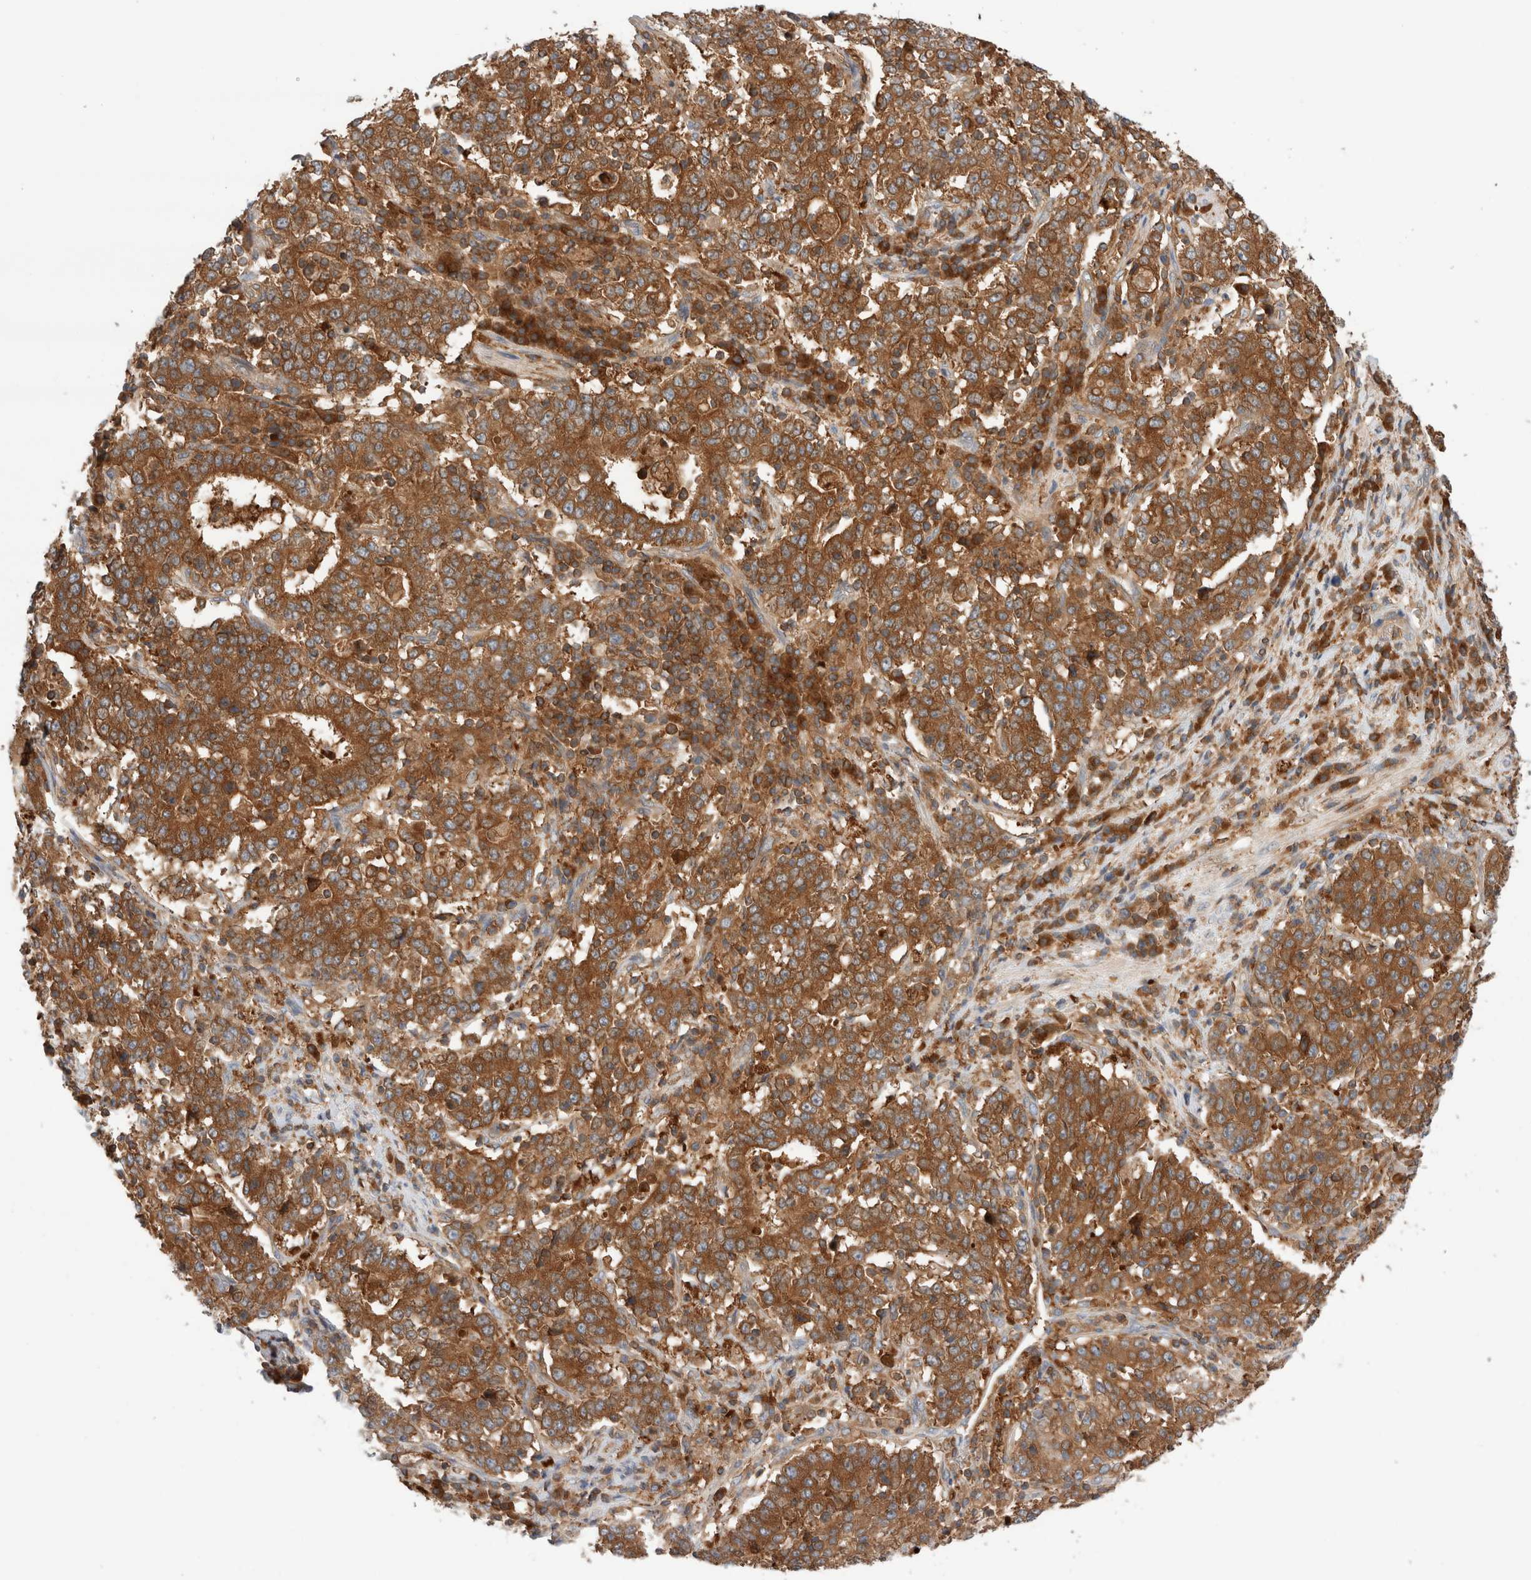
{"staining": {"intensity": "strong", "quantity": ">75%", "location": "cytoplasmic/membranous"}, "tissue": "stomach cancer", "cell_type": "Tumor cells", "image_type": "cancer", "snomed": [{"axis": "morphology", "description": "Adenocarcinoma, NOS"}, {"axis": "topography", "description": "Stomach"}], "caption": "Adenocarcinoma (stomach) was stained to show a protein in brown. There is high levels of strong cytoplasmic/membranous staining in about >75% of tumor cells. Using DAB (brown) and hematoxylin (blue) stains, captured at high magnification using brightfield microscopy.", "gene": "KLHL14", "patient": {"sex": "male", "age": 59}}